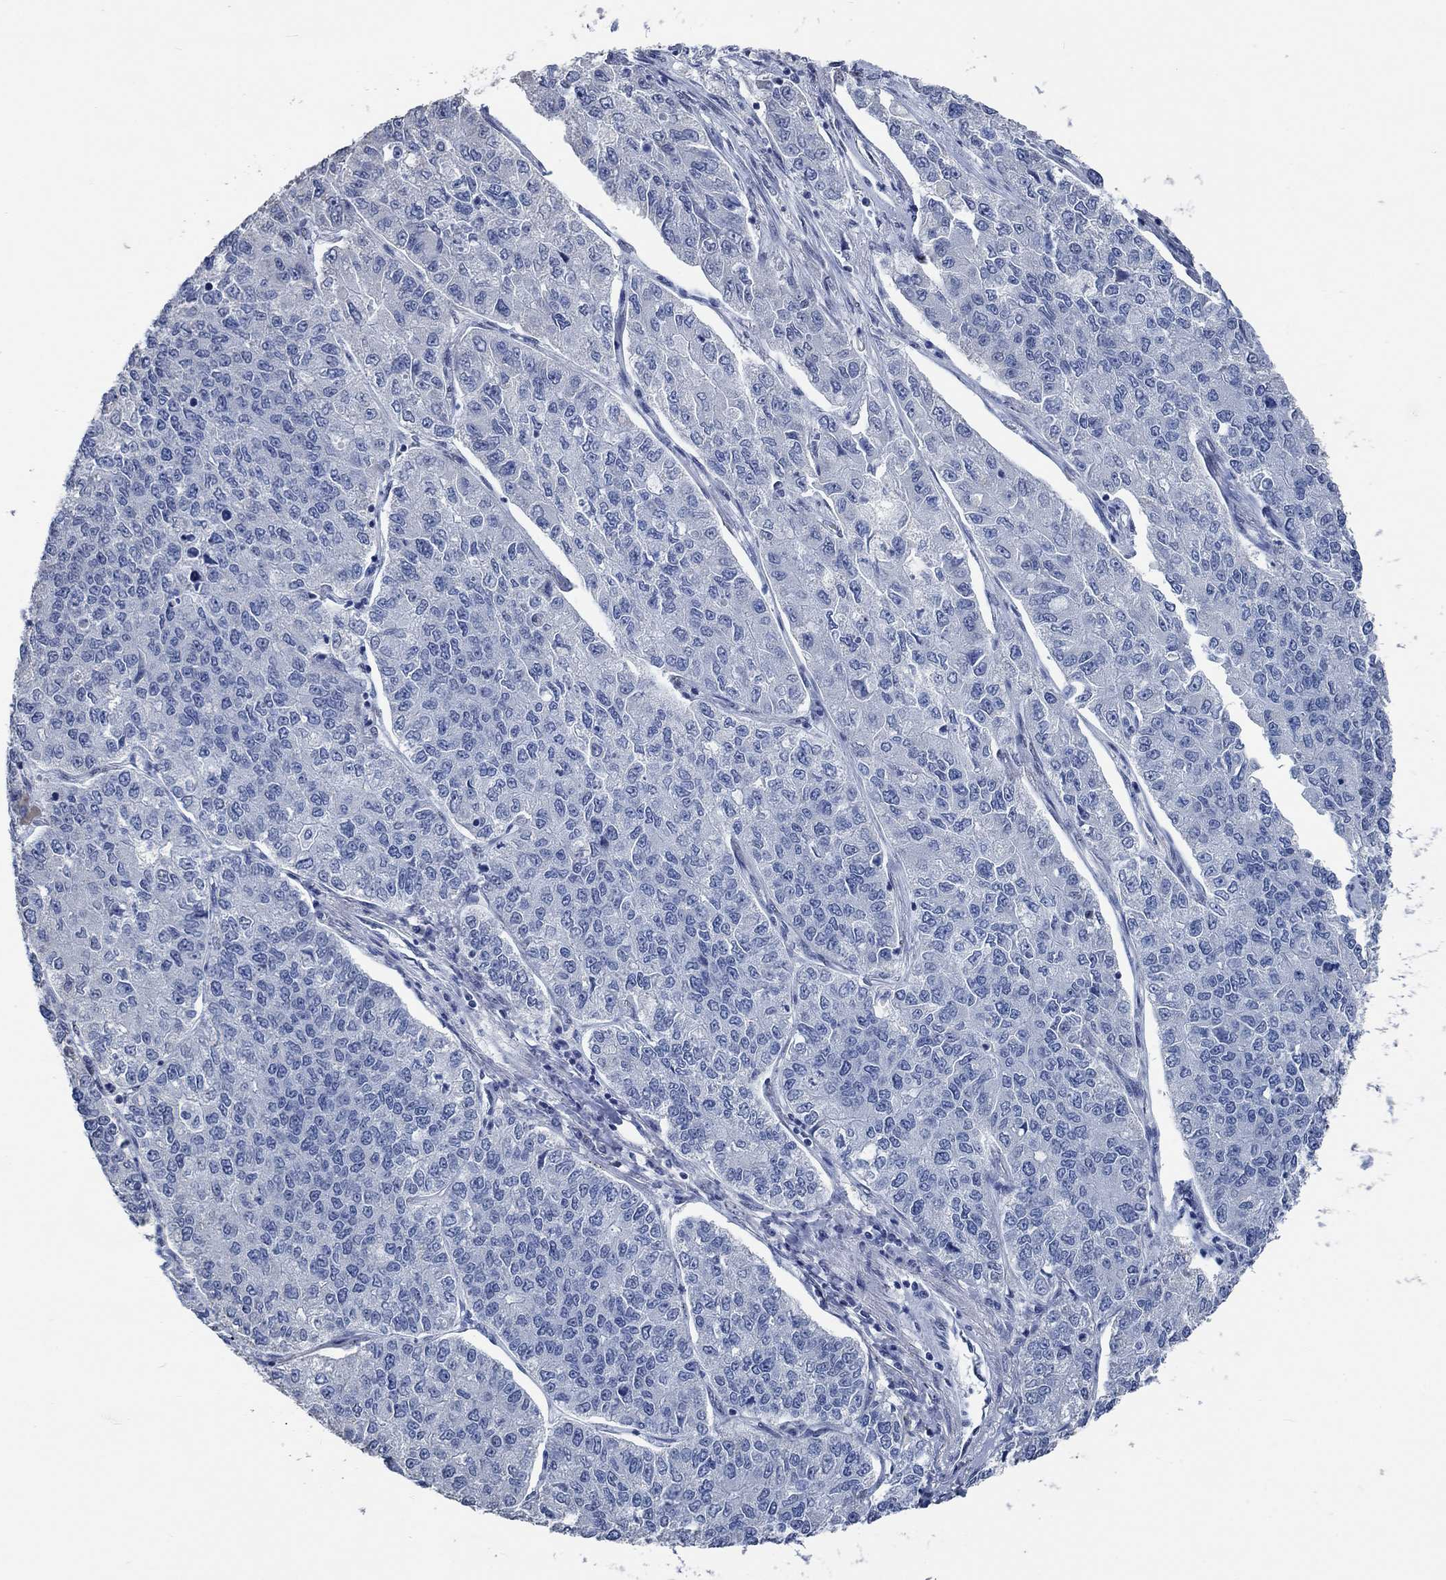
{"staining": {"intensity": "negative", "quantity": "none", "location": "none"}, "tissue": "lung cancer", "cell_type": "Tumor cells", "image_type": "cancer", "snomed": [{"axis": "morphology", "description": "Adenocarcinoma, NOS"}, {"axis": "topography", "description": "Lung"}], "caption": "A micrograph of lung adenocarcinoma stained for a protein displays no brown staining in tumor cells.", "gene": "OBSCN", "patient": {"sex": "male", "age": 49}}